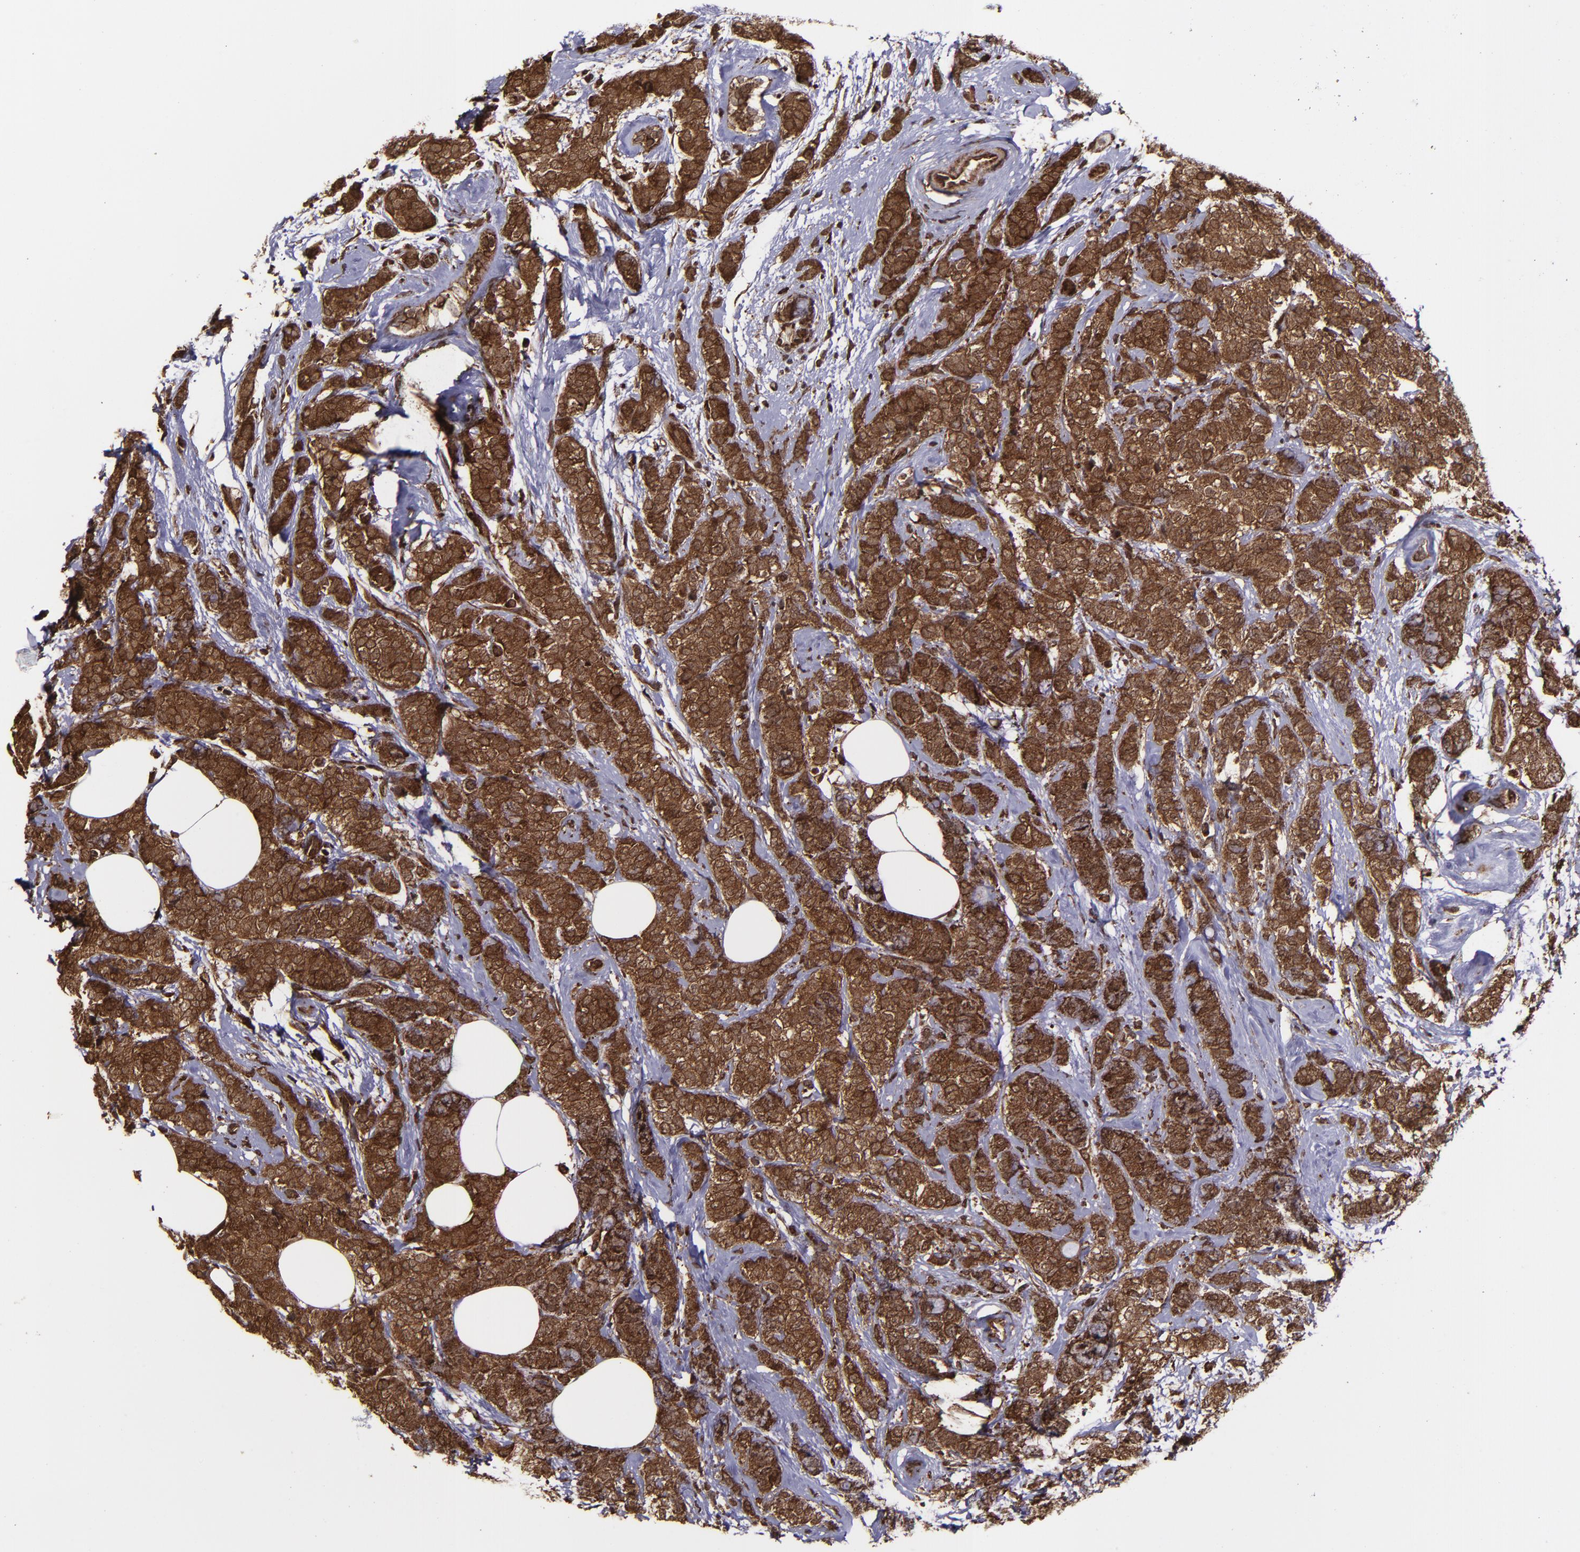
{"staining": {"intensity": "strong", "quantity": ">75%", "location": "cytoplasmic/membranous,nuclear"}, "tissue": "breast cancer", "cell_type": "Tumor cells", "image_type": "cancer", "snomed": [{"axis": "morphology", "description": "Lobular carcinoma"}, {"axis": "topography", "description": "Breast"}], "caption": "Immunohistochemical staining of human breast lobular carcinoma shows strong cytoplasmic/membranous and nuclear protein expression in about >75% of tumor cells.", "gene": "EIF4ENIF1", "patient": {"sex": "female", "age": 60}}